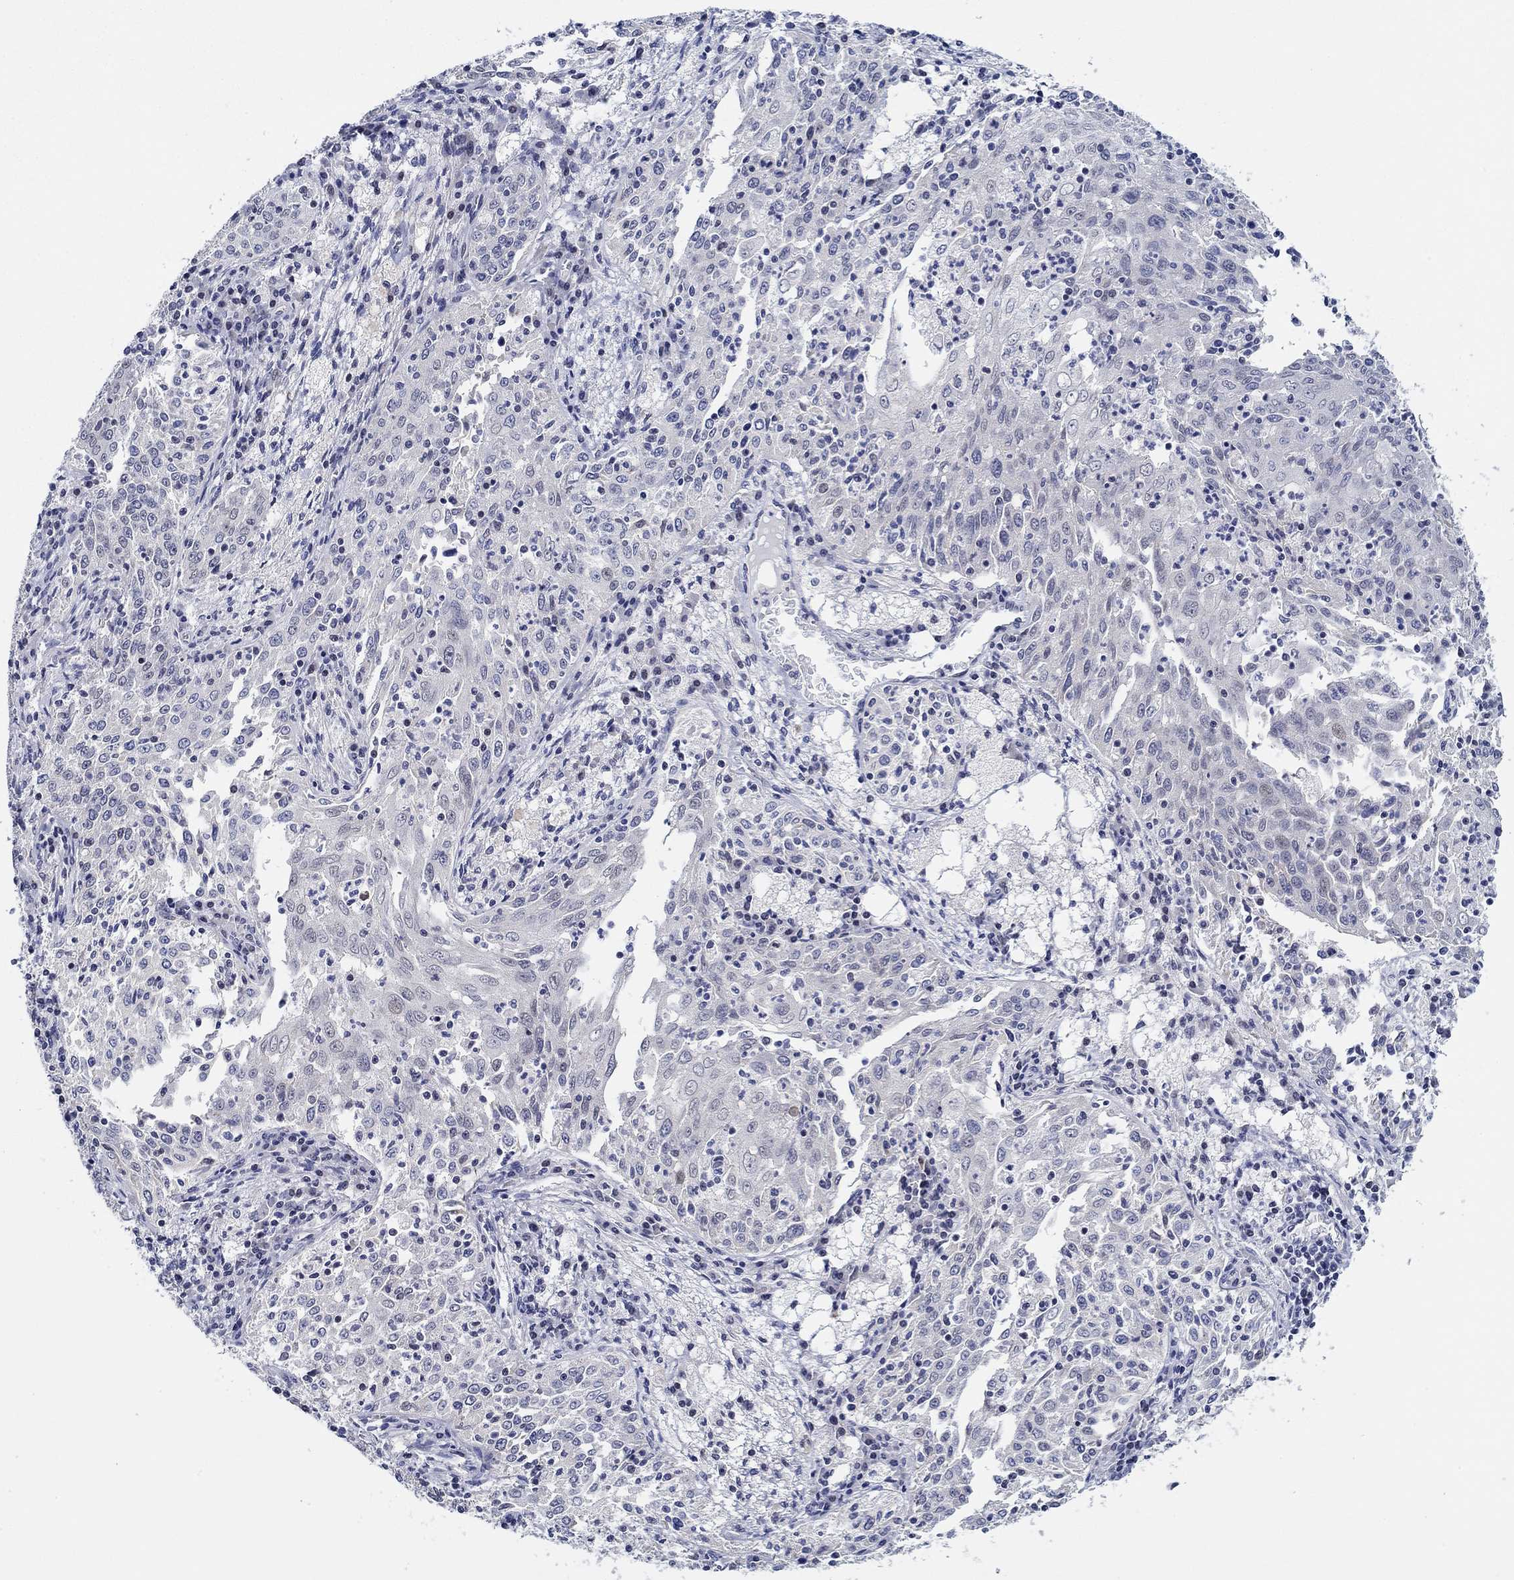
{"staining": {"intensity": "negative", "quantity": "none", "location": "none"}, "tissue": "cervical cancer", "cell_type": "Tumor cells", "image_type": "cancer", "snomed": [{"axis": "morphology", "description": "Squamous cell carcinoma, NOS"}, {"axis": "topography", "description": "Cervix"}], "caption": "A histopathology image of human cervical cancer is negative for staining in tumor cells.", "gene": "SLC34A1", "patient": {"sex": "female", "age": 41}}